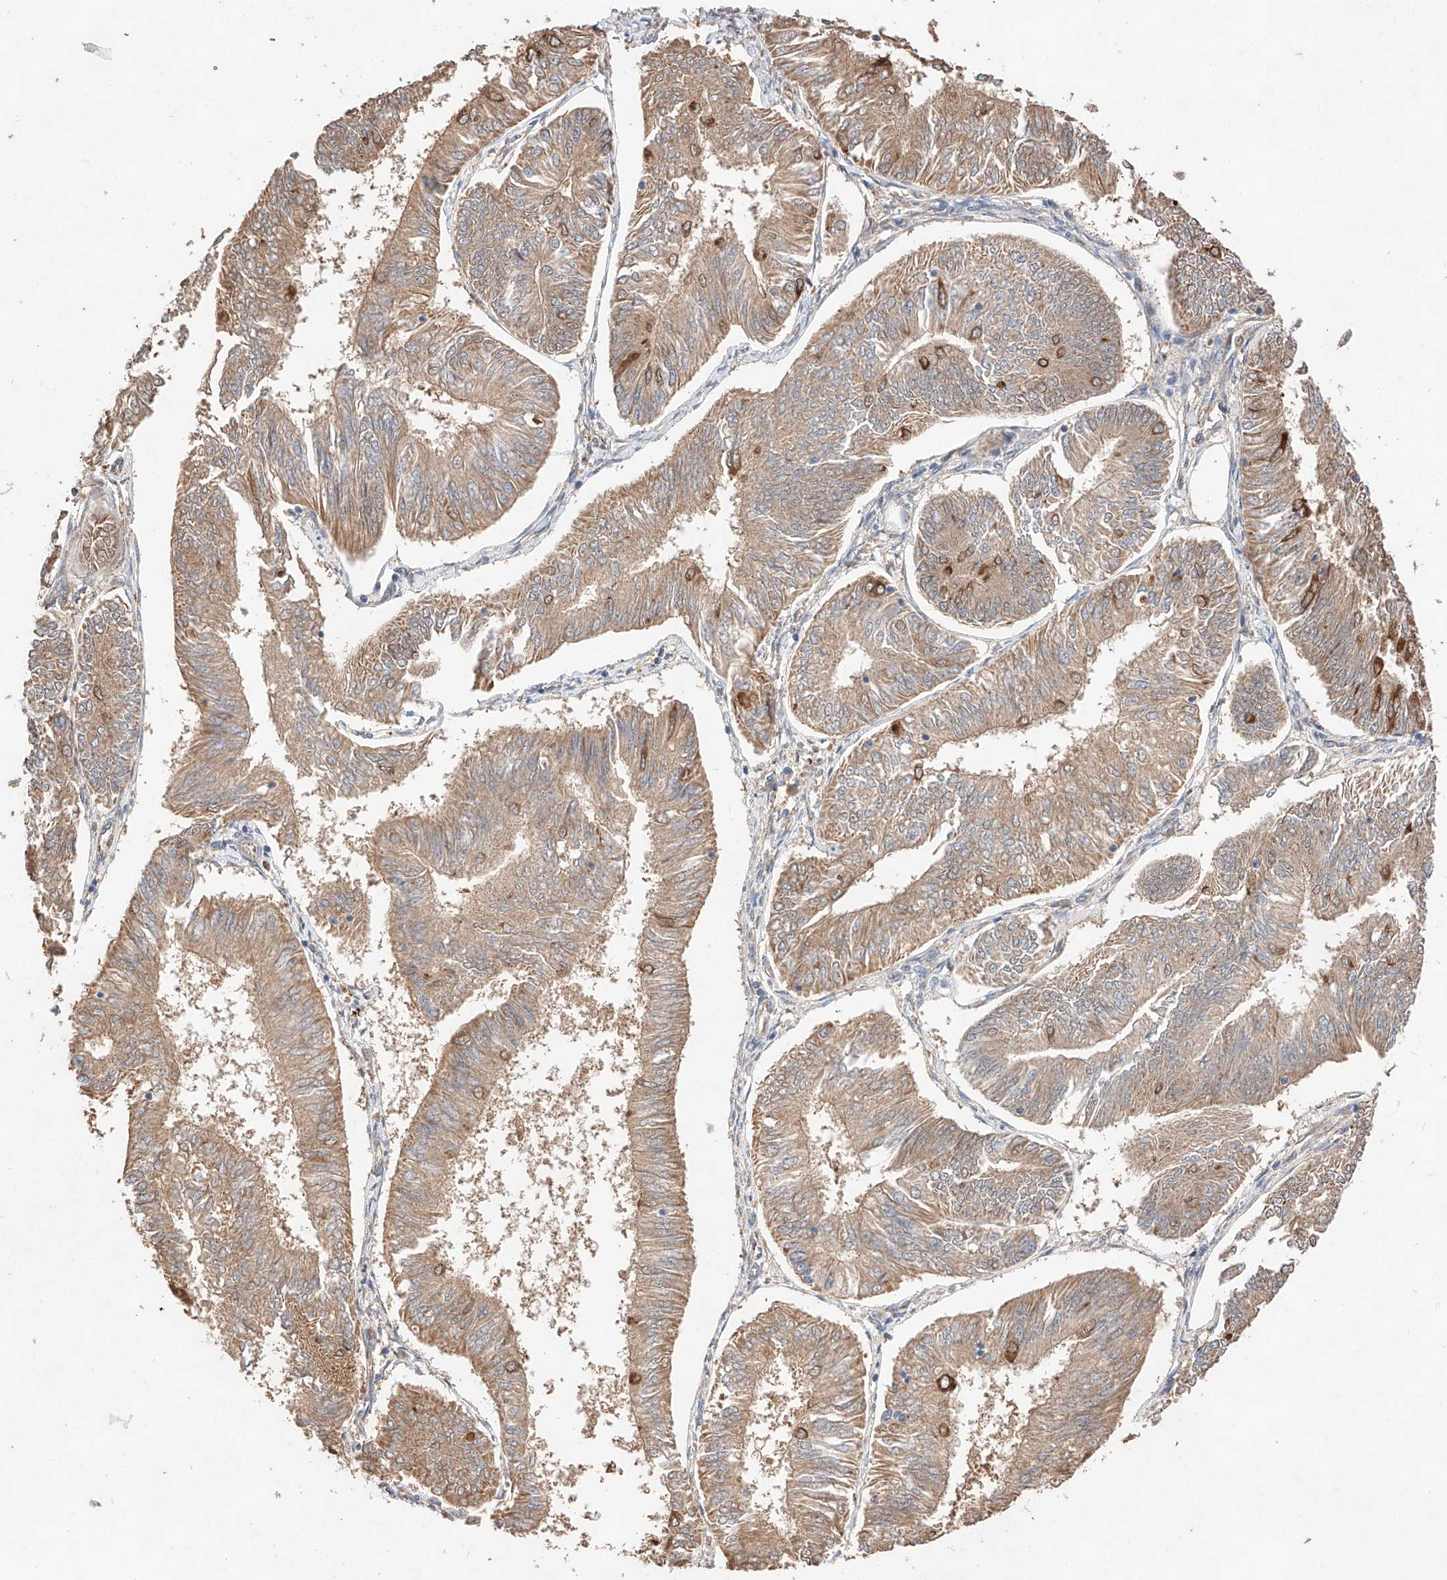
{"staining": {"intensity": "moderate", "quantity": ">75%", "location": "cytoplasmic/membranous"}, "tissue": "endometrial cancer", "cell_type": "Tumor cells", "image_type": "cancer", "snomed": [{"axis": "morphology", "description": "Adenocarcinoma, NOS"}, {"axis": "topography", "description": "Endometrium"}], "caption": "Immunohistochemistry of endometrial cancer reveals medium levels of moderate cytoplasmic/membranous expression in approximately >75% of tumor cells. The staining is performed using DAB (3,3'-diaminobenzidine) brown chromogen to label protein expression. The nuclei are counter-stained blue using hematoxylin.", "gene": "C6orf62", "patient": {"sex": "female", "age": 58}}